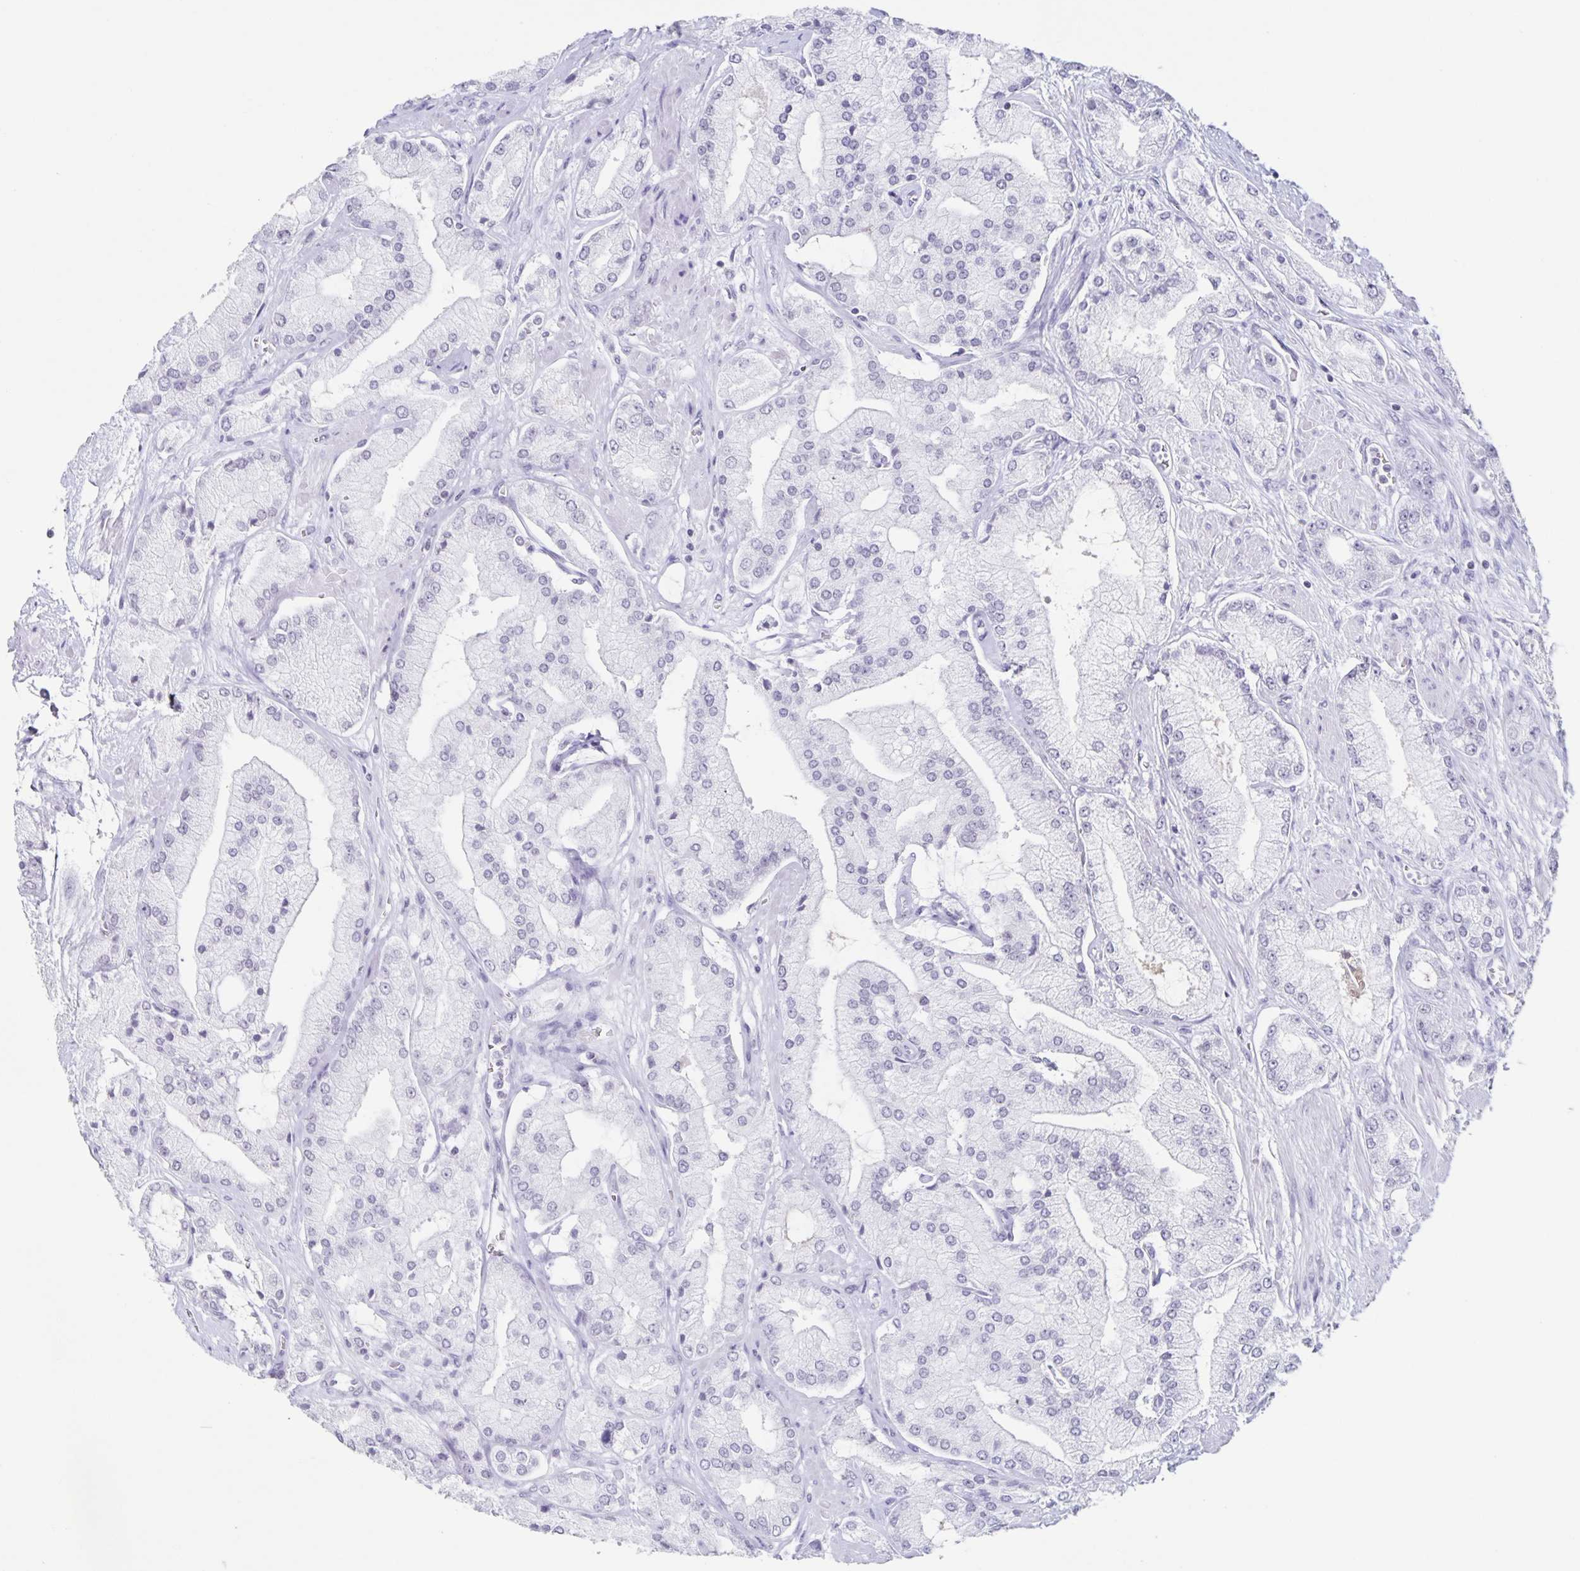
{"staining": {"intensity": "negative", "quantity": "none", "location": "none"}, "tissue": "prostate cancer", "cell_type": "Tumor cells", "image_type": "cancer", "snomed": [{"axis": "morphology", "description": "Adenocarcinoma, High grade"}, {"axis": "topography", "description": "Prostate"}], "caption": "Histopathology image shows no significant protein positivity in tumor cells of adenocarcinoma (high-grade) (prostate). (DAB (3,3'-diaminobenzidine) immunohistochemistry visualized using brightfield microscopy, high magnification).", "gene": "LCE6A", "patient": {"sex": "male", "age": 68}}